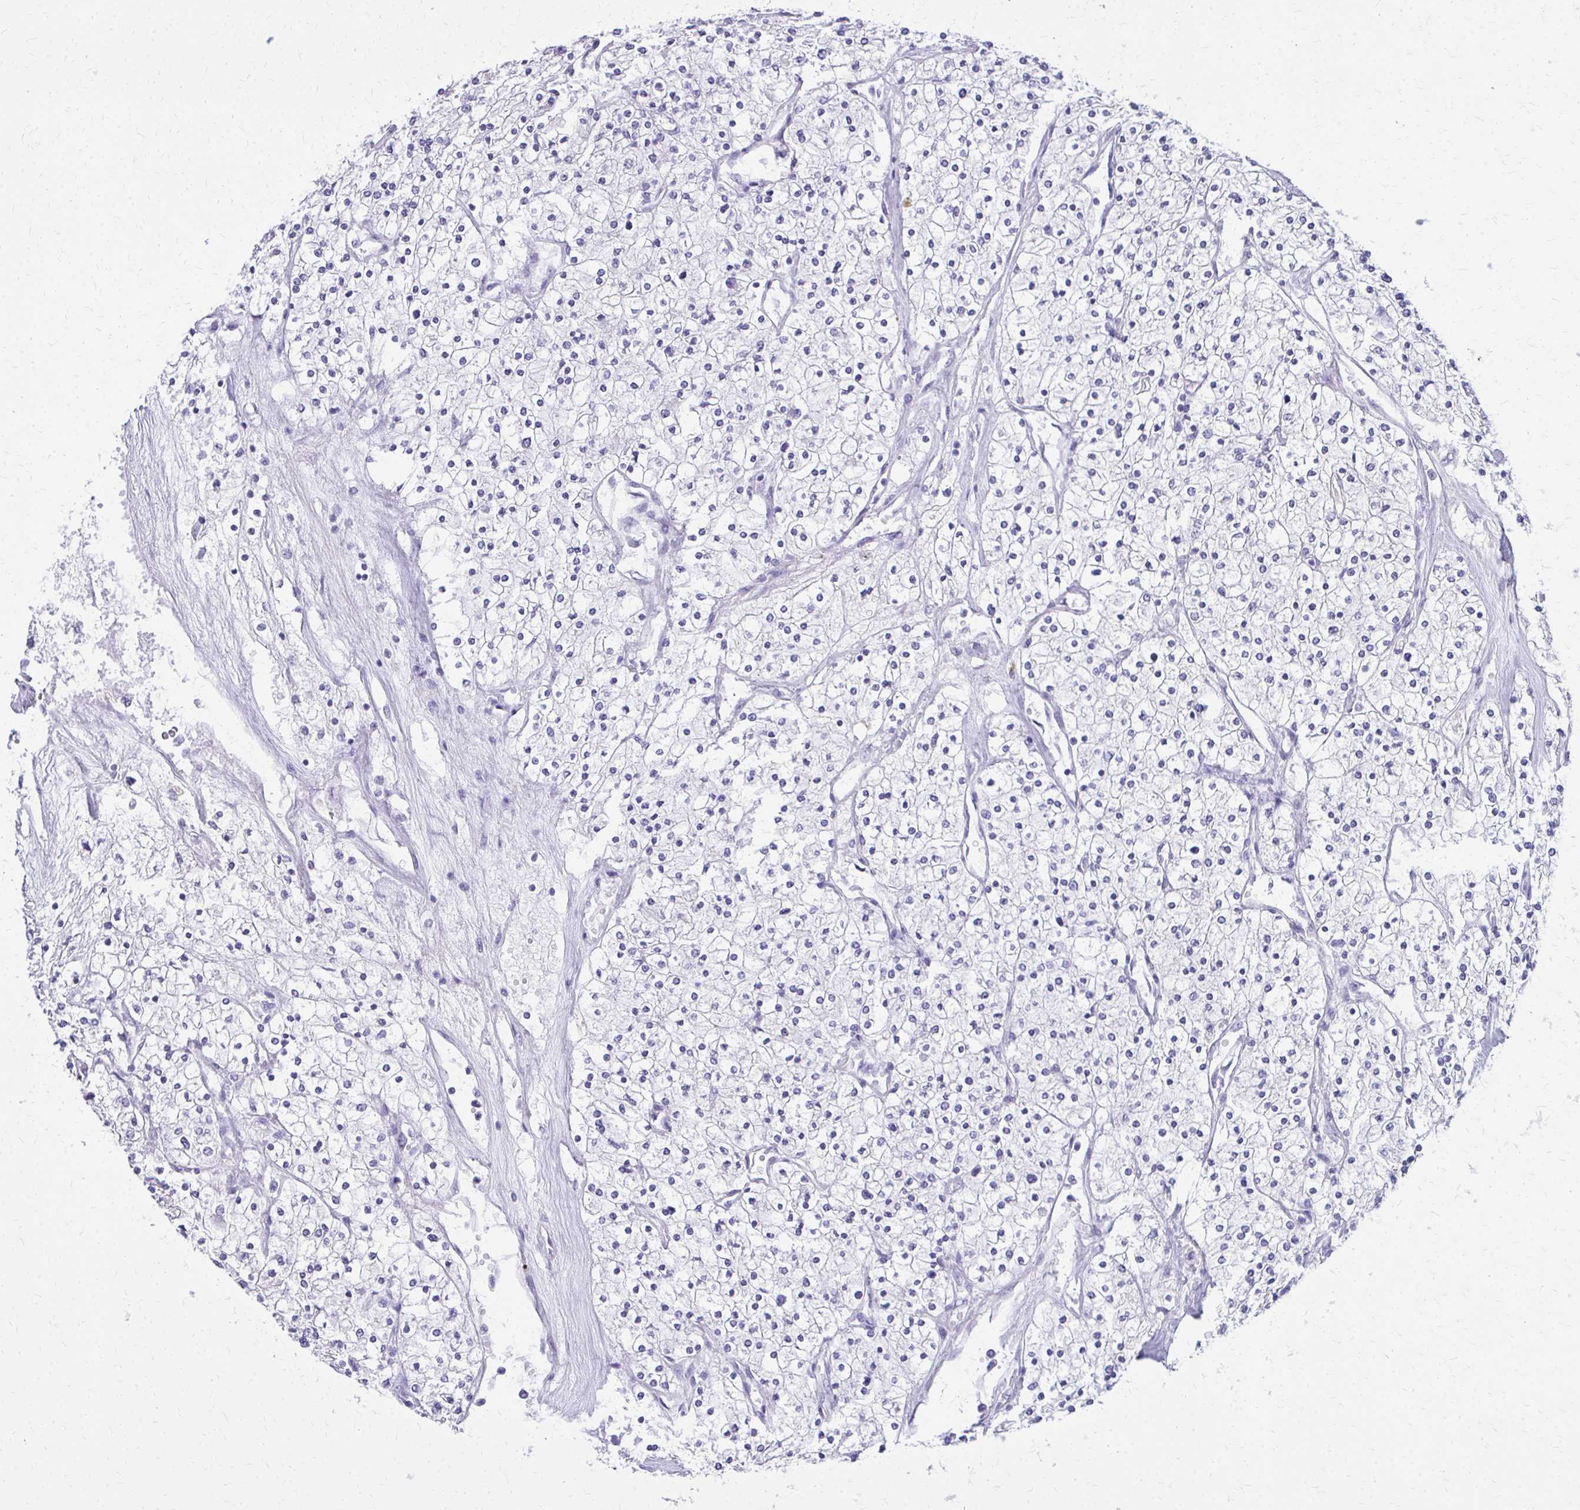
{"staining": {"intensity": "negative", "quantity": "none", "location": "none"}, "tissue": "renal cancer", "cell_type": "Tumor cells", "image_type": "cancer", "snomed": [{"axis": "morphology", "description": "Adenocarcinoma, NOS"}, {"axis": "topography", "description": "Kidney"}], "caption": "Immunohistochemistry (IHC) micrograph of renal cancer stained for a protein (brown), which displays no staining in tumor cells.", "gene": "TRIM6", "patient": {"sex": "male", "age": 80}}